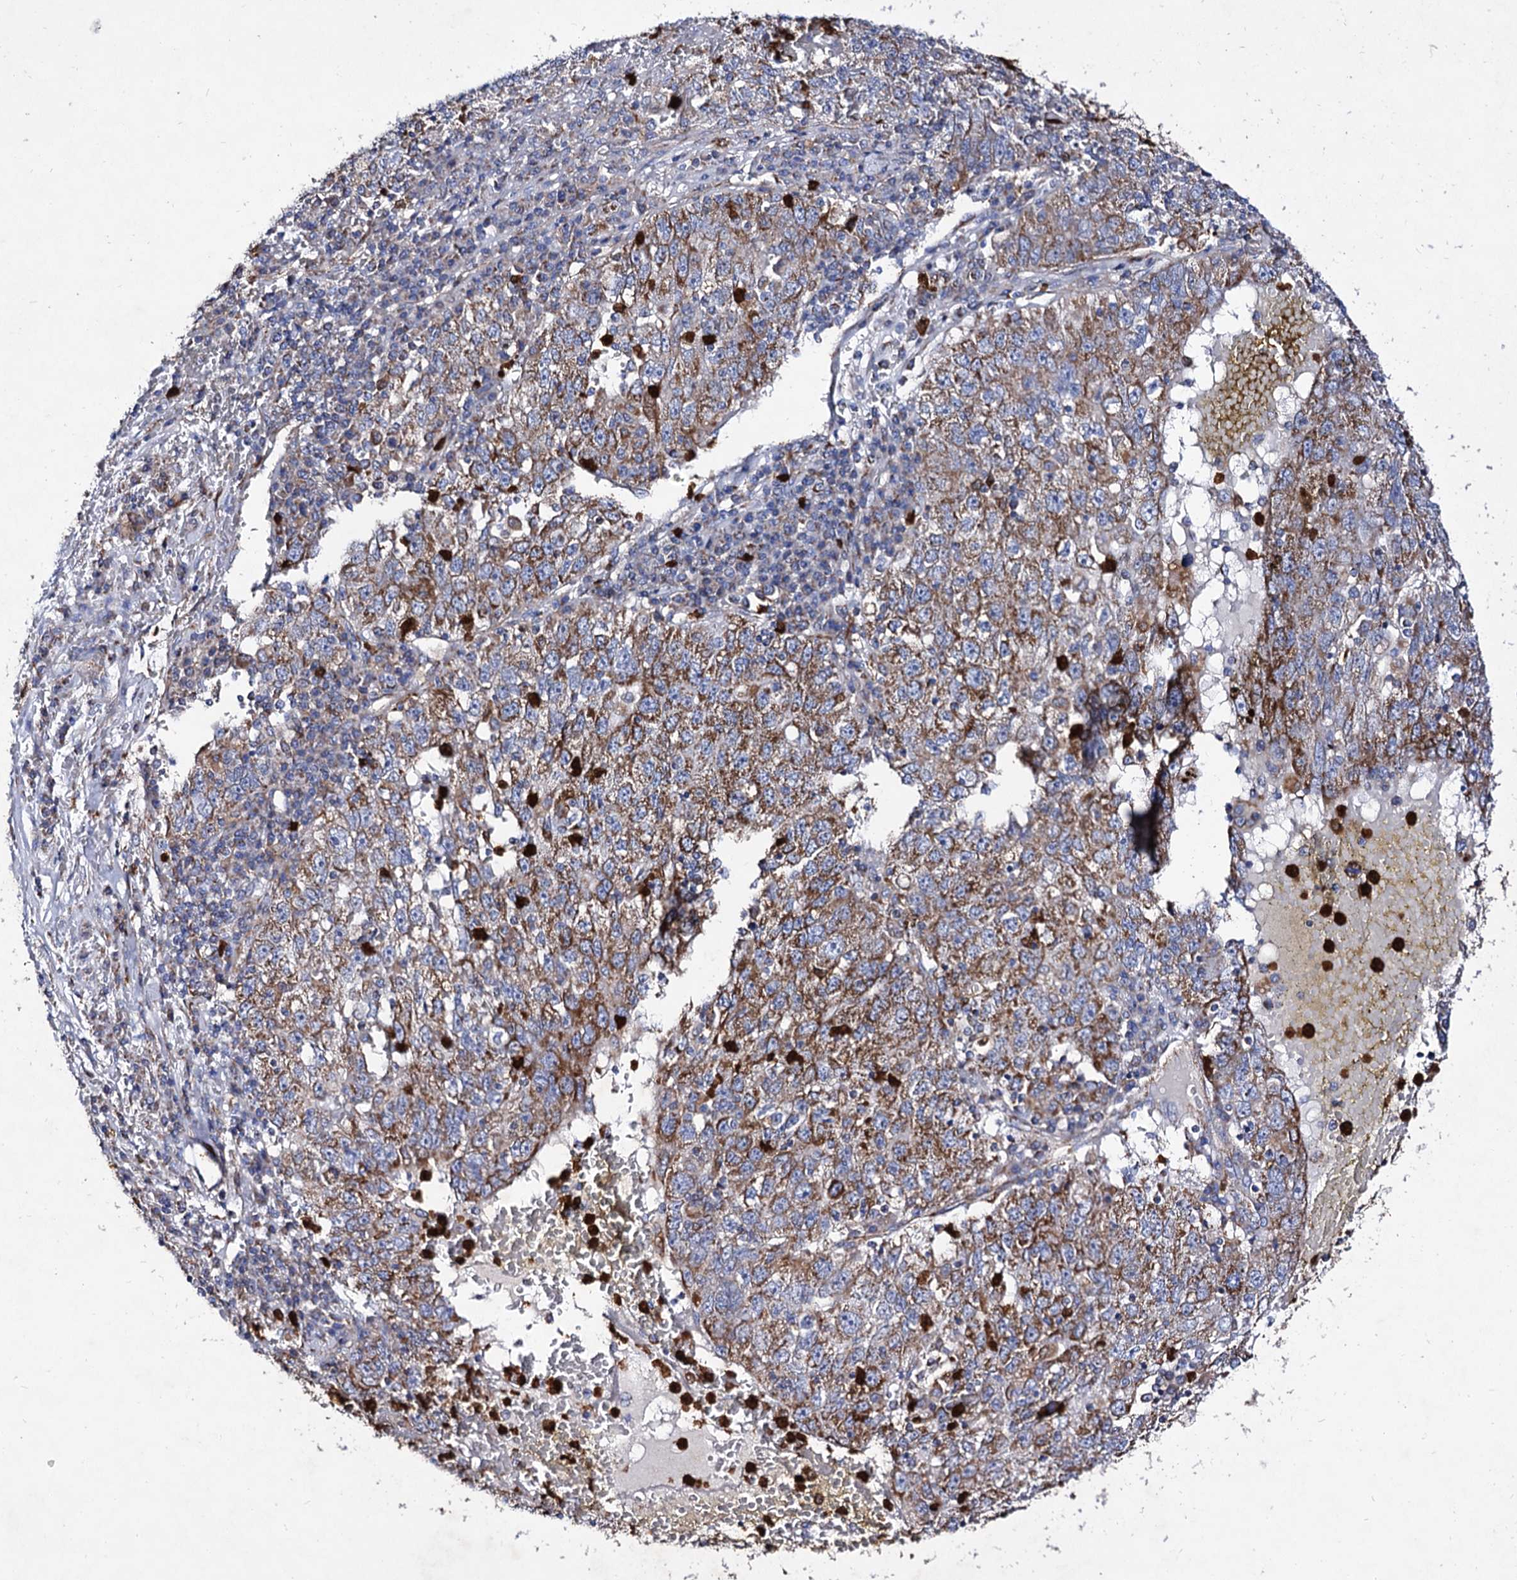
{"staining": {"intensity": "moderate", "quantity": "25%-75%", "location": "cytoplasmic/membranous"}, "tissue": "liver cancer", "cell_type": "Tumor cells", "image_type": "cancer", "snomed": [{"axis": "morphology", "description": "Carcinoma, Hepatocellular, NOS"}, {"axis": "topography", "description": "Liver"}], "caption": "DAB (3,3'-diaminobenzidine) immunohistochemical staining of liver cancer (hepatocellular carcinoma) demonstrates moderate cytoplasmic/membranous protein expression in approximately 25%-75% of tumor cells. Using DAB (3,3'-diaminobenzidine) (brown) and hematoxylin (blue) stains, captured at high magnification using brightfield microscopy.", "gene": "ACAD9", "patient": {"sex": "male", "age": 49}}